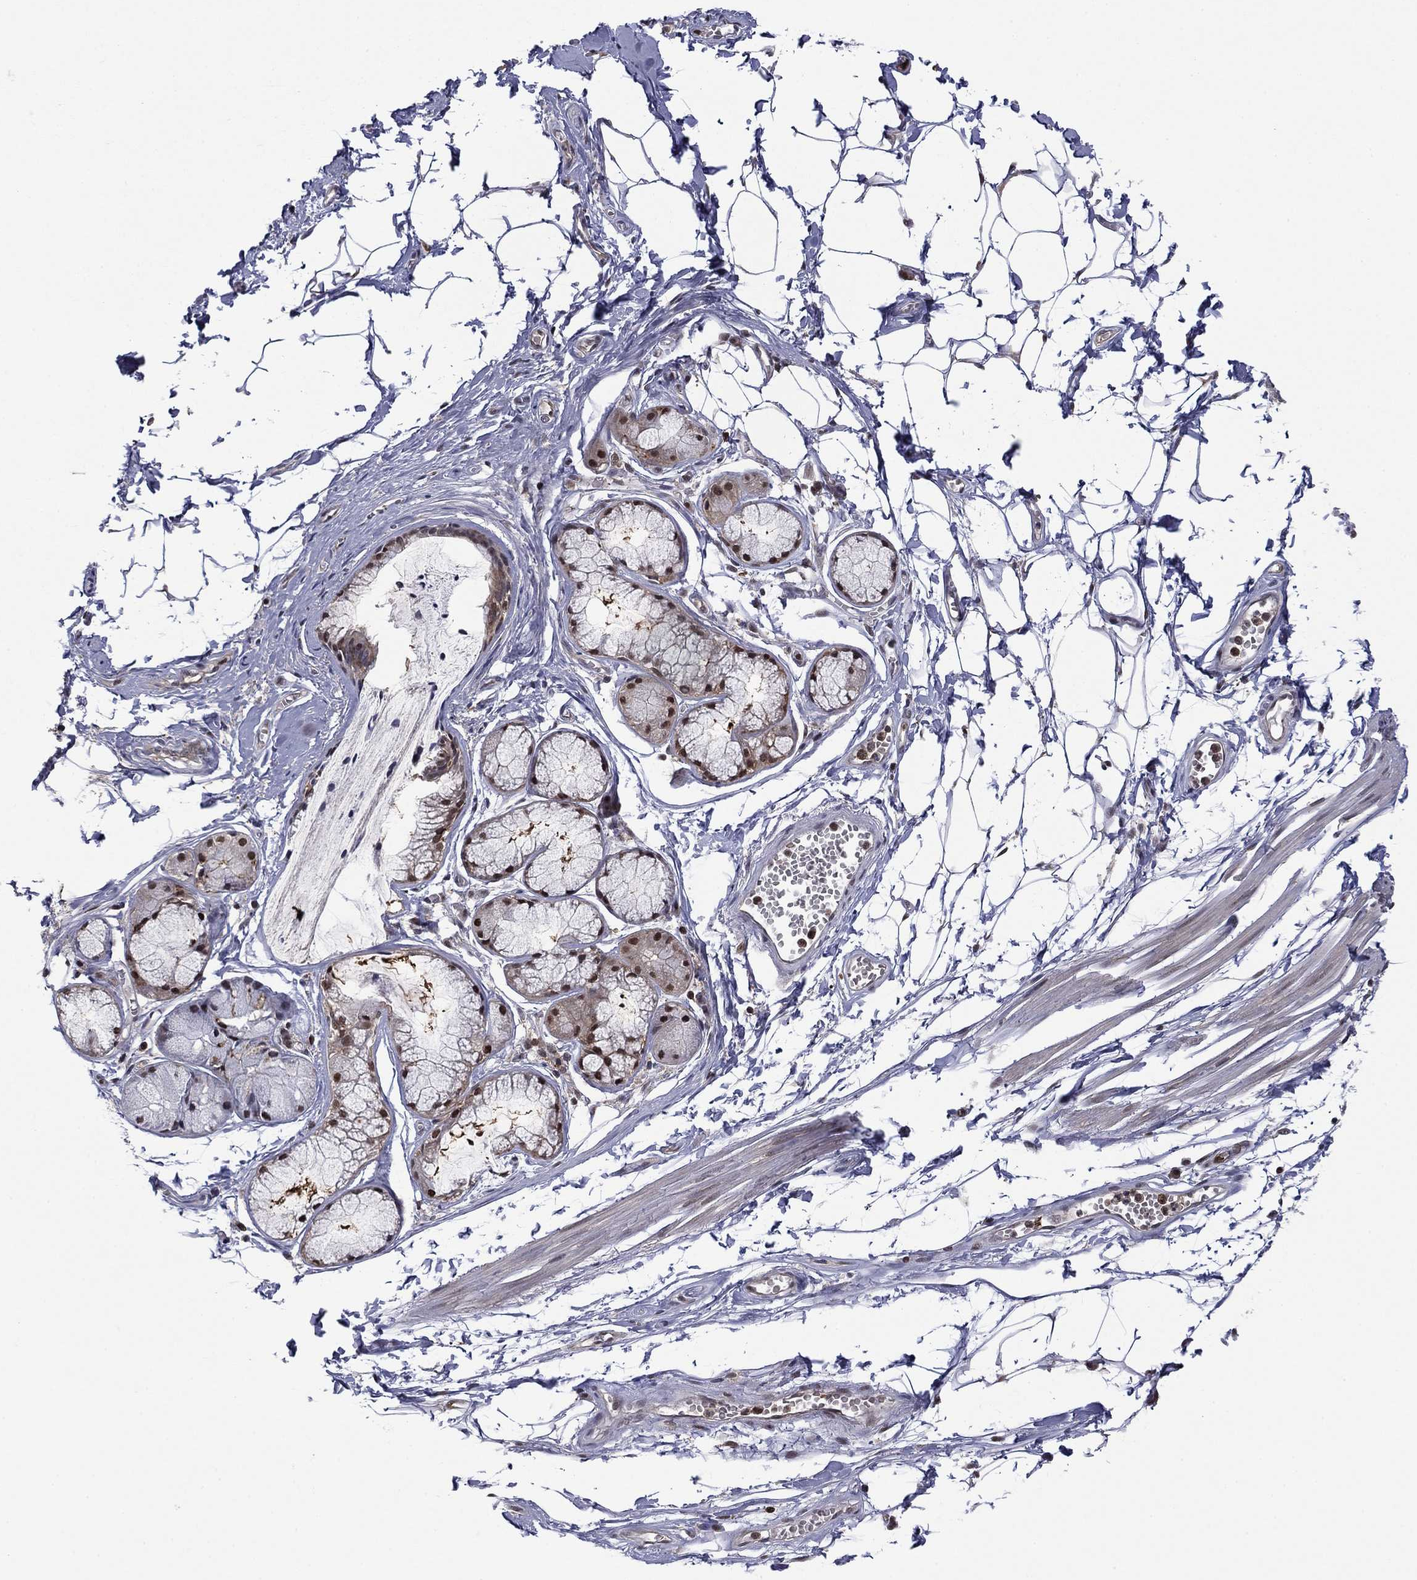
{"staining": {"intensity": "negative", "quantity": "none", "location": "none"}, "tissue": "adipose tissue", "cell_type": "Adipocytes", "image_type": "normal", "snomed": [{"axis": "morphology", "description": "Normal tissue, NOS"}, {"axis": "morphology", "description": "Squamous cell carcinoma, NOS"}, {"axis": "topography", "description": "Cartilage tissue"}, {"axis": "topography", "description": "Lung"}], "caption": "Immunohistochemical staining of unremarkable adipose tissue exhibits no significant positivity in adipocytes. (DAB (3,3'-diaminobenzidine) immunohistochemistry, high magnification).", "gene": "PSMD2", "patient": {"sex": "male", "age": 66}}